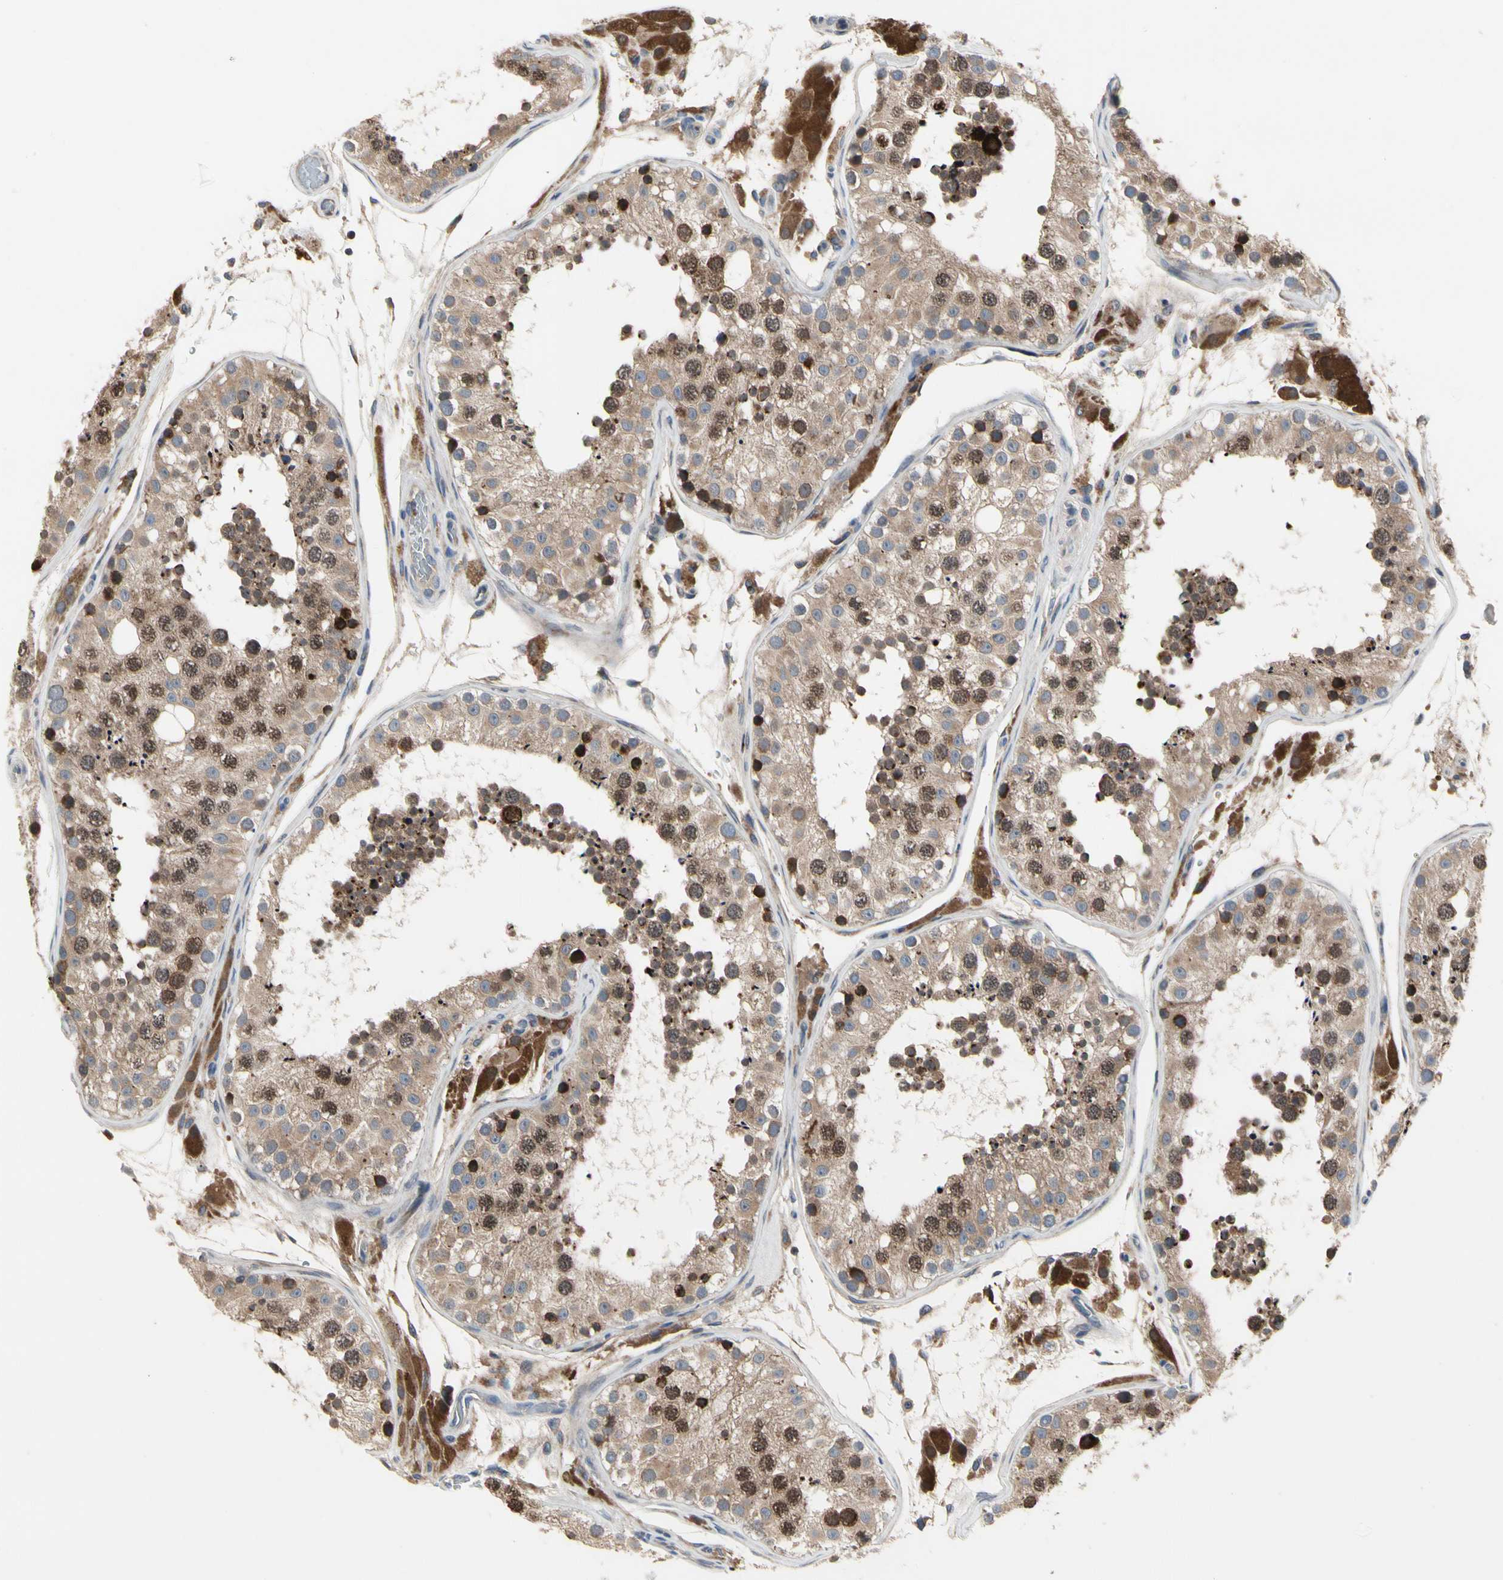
{"staining": {"intensity": "moderate", "quantity": ">75%", "location": "cytoplasmic/membranous,nuclear"}, "tissue": "testis", "cell_type": "Cells in seminiferous ducts", "image_type": "normal", "snomed": [{"axis": "morphology", "description": "Normal tissue, NOS"}, {"axis": "topography", "description": "Testis"}, {"axis": "topography", "description": "Epididymis"}], "caption": "Unremarkable testis was stained to show a protein in brown. There is medium levels of moderate cytoplasmic/membranous,nuclear expression in approximately >75% of cells in seminiferous ducts. The protein of interest is stained brown, and the nuclei are stained in blue (DAB (3,3'-diaminobenzidine) IHC with brightfield microscopy, high magnification).", "gene": "MMEL1", "patient": {"sex": "male", "age": 26}}